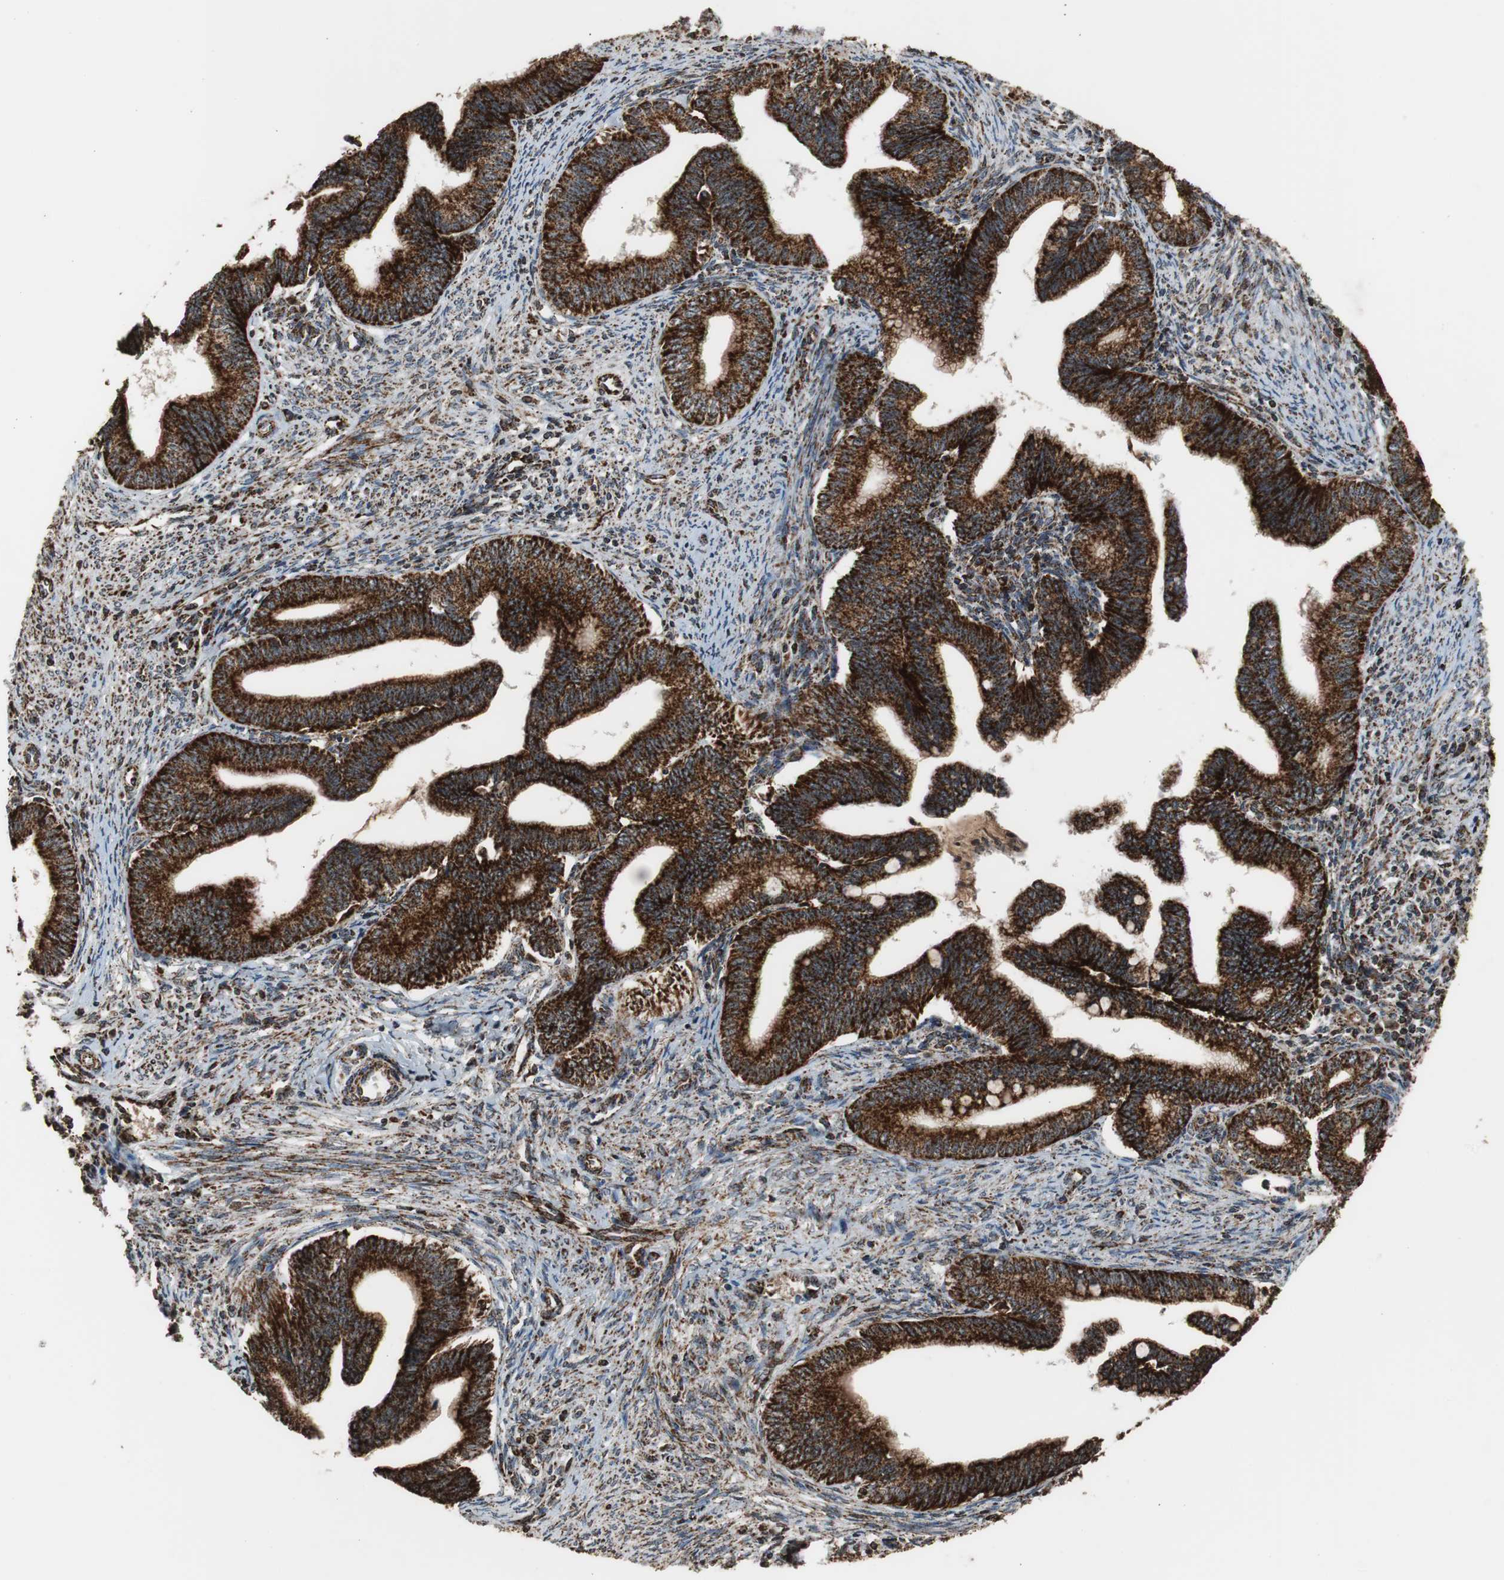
{"staining": {"intensity": "strong", "quantity": ">75%", "location": "cytoplasmic/membranous"}, "tissue": "cervical cancer", "cell_type": "Tumor cells", "image_type": "cancer", "snomed": [{"axis": "morphology", "description": "Adenocarcinoma, NOS"}, {"axis": "topography", "description": "Cervix"}], "caption": "DAB (3,3'-diaminobenzidine) immunohistochemical staining of human cervical cancer (adenocarcinoma) exhibits strong cytoplasmic/membranous protein staining in about >75% of tumor cells.", "gene": "HSPA9", "patient": {"sex": "female", "age": 36}}